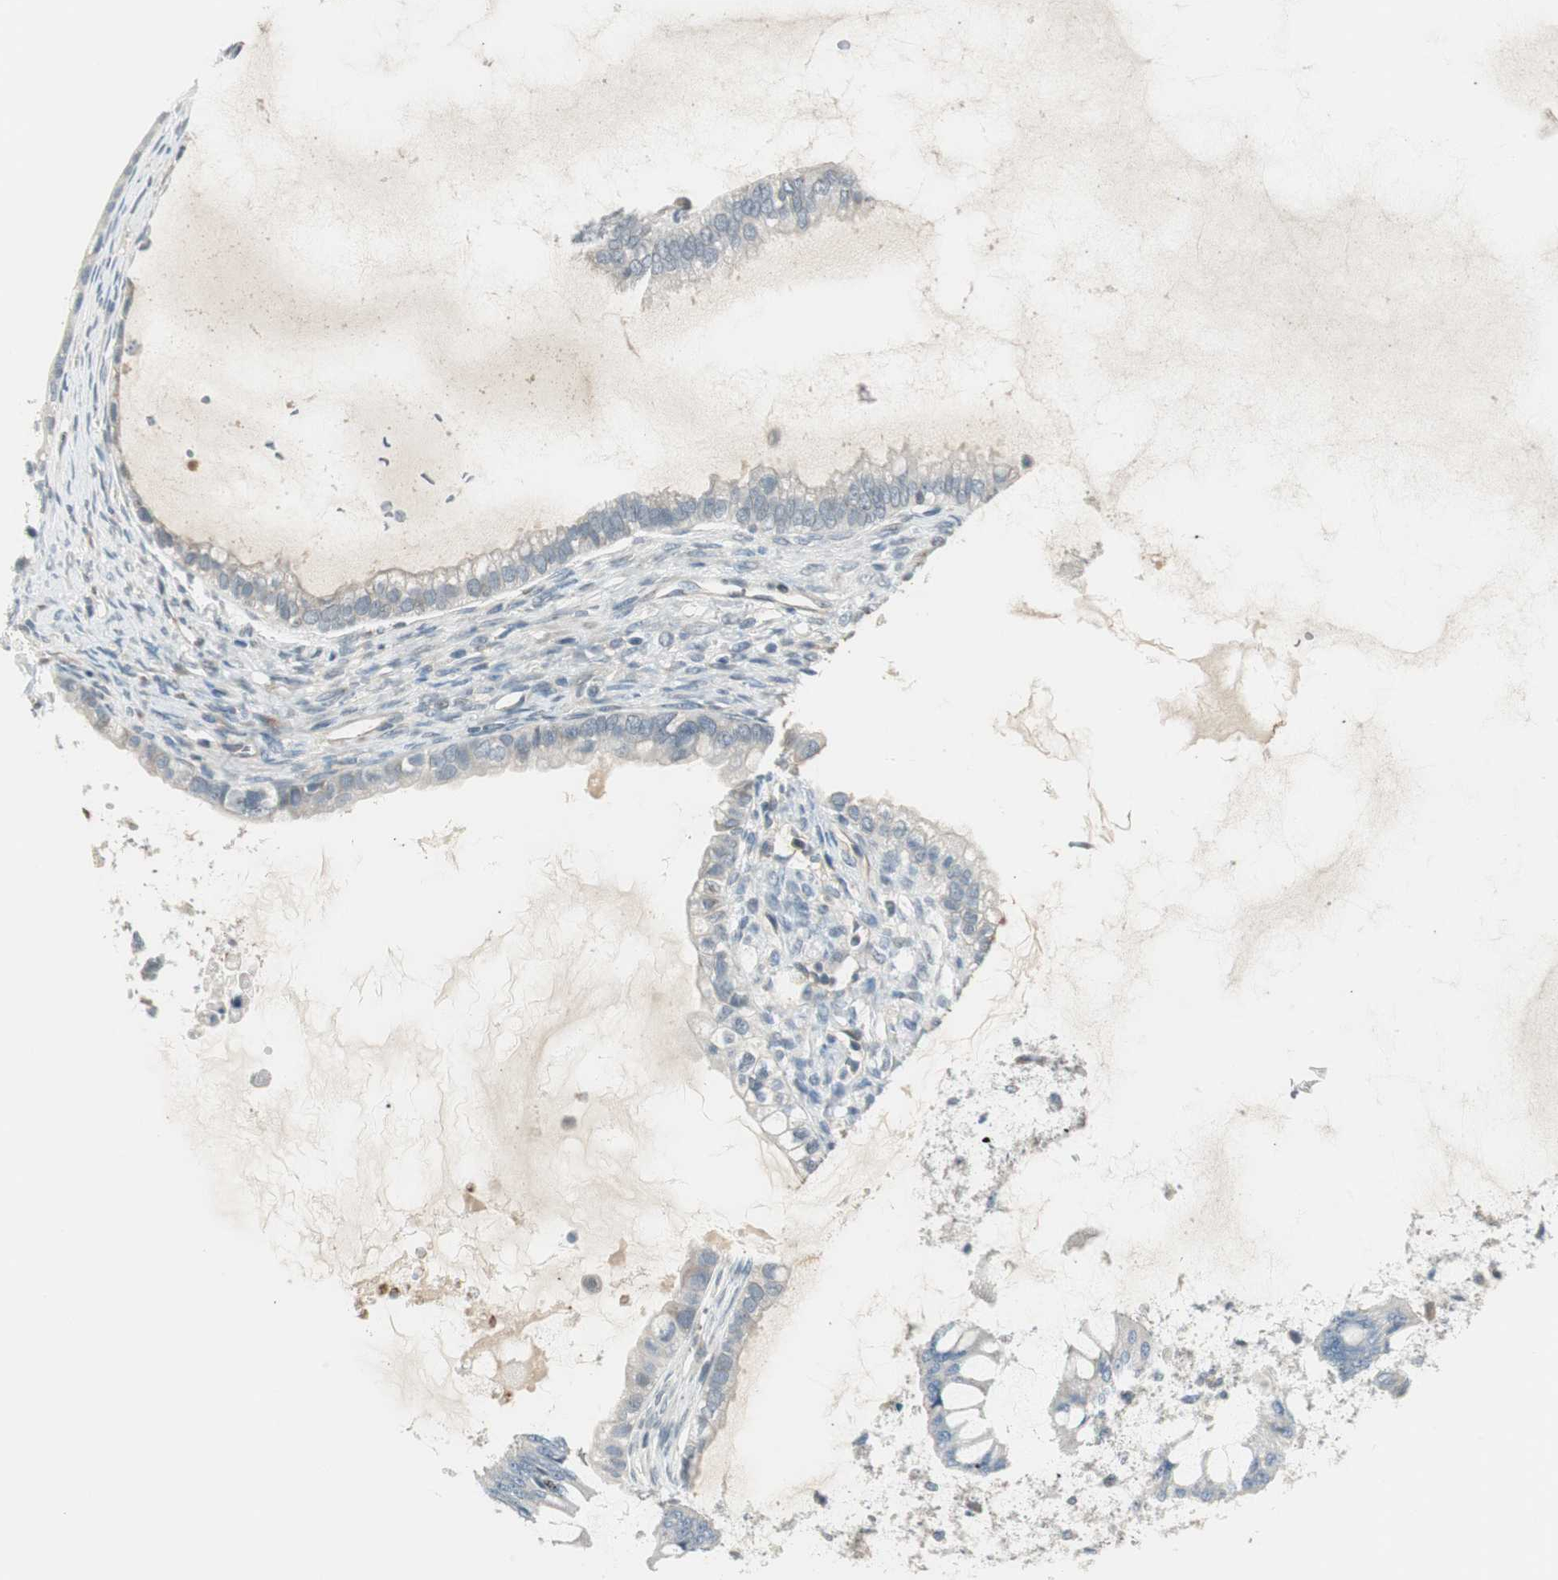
{"staining": {"intensity": "negative", "quantity": "none", "location": "none"}, "tissue": "ovarian cancer", "cell_type": "Tumor cells", "image_type": "cancer", "snomed": [{"axis": "morphology", "description": "Cystadenocarcinoma, mucinous, NOS"}, {"axis": "topography", "description": "Ovary"}], "caption": "IHC image of neoplastic tissue: ovarian cancer stained with DAB shows no significant protein positivity in tumor cells.", "gene": "PCDHB15", "patient": {"sex": "female", "age": 80}}